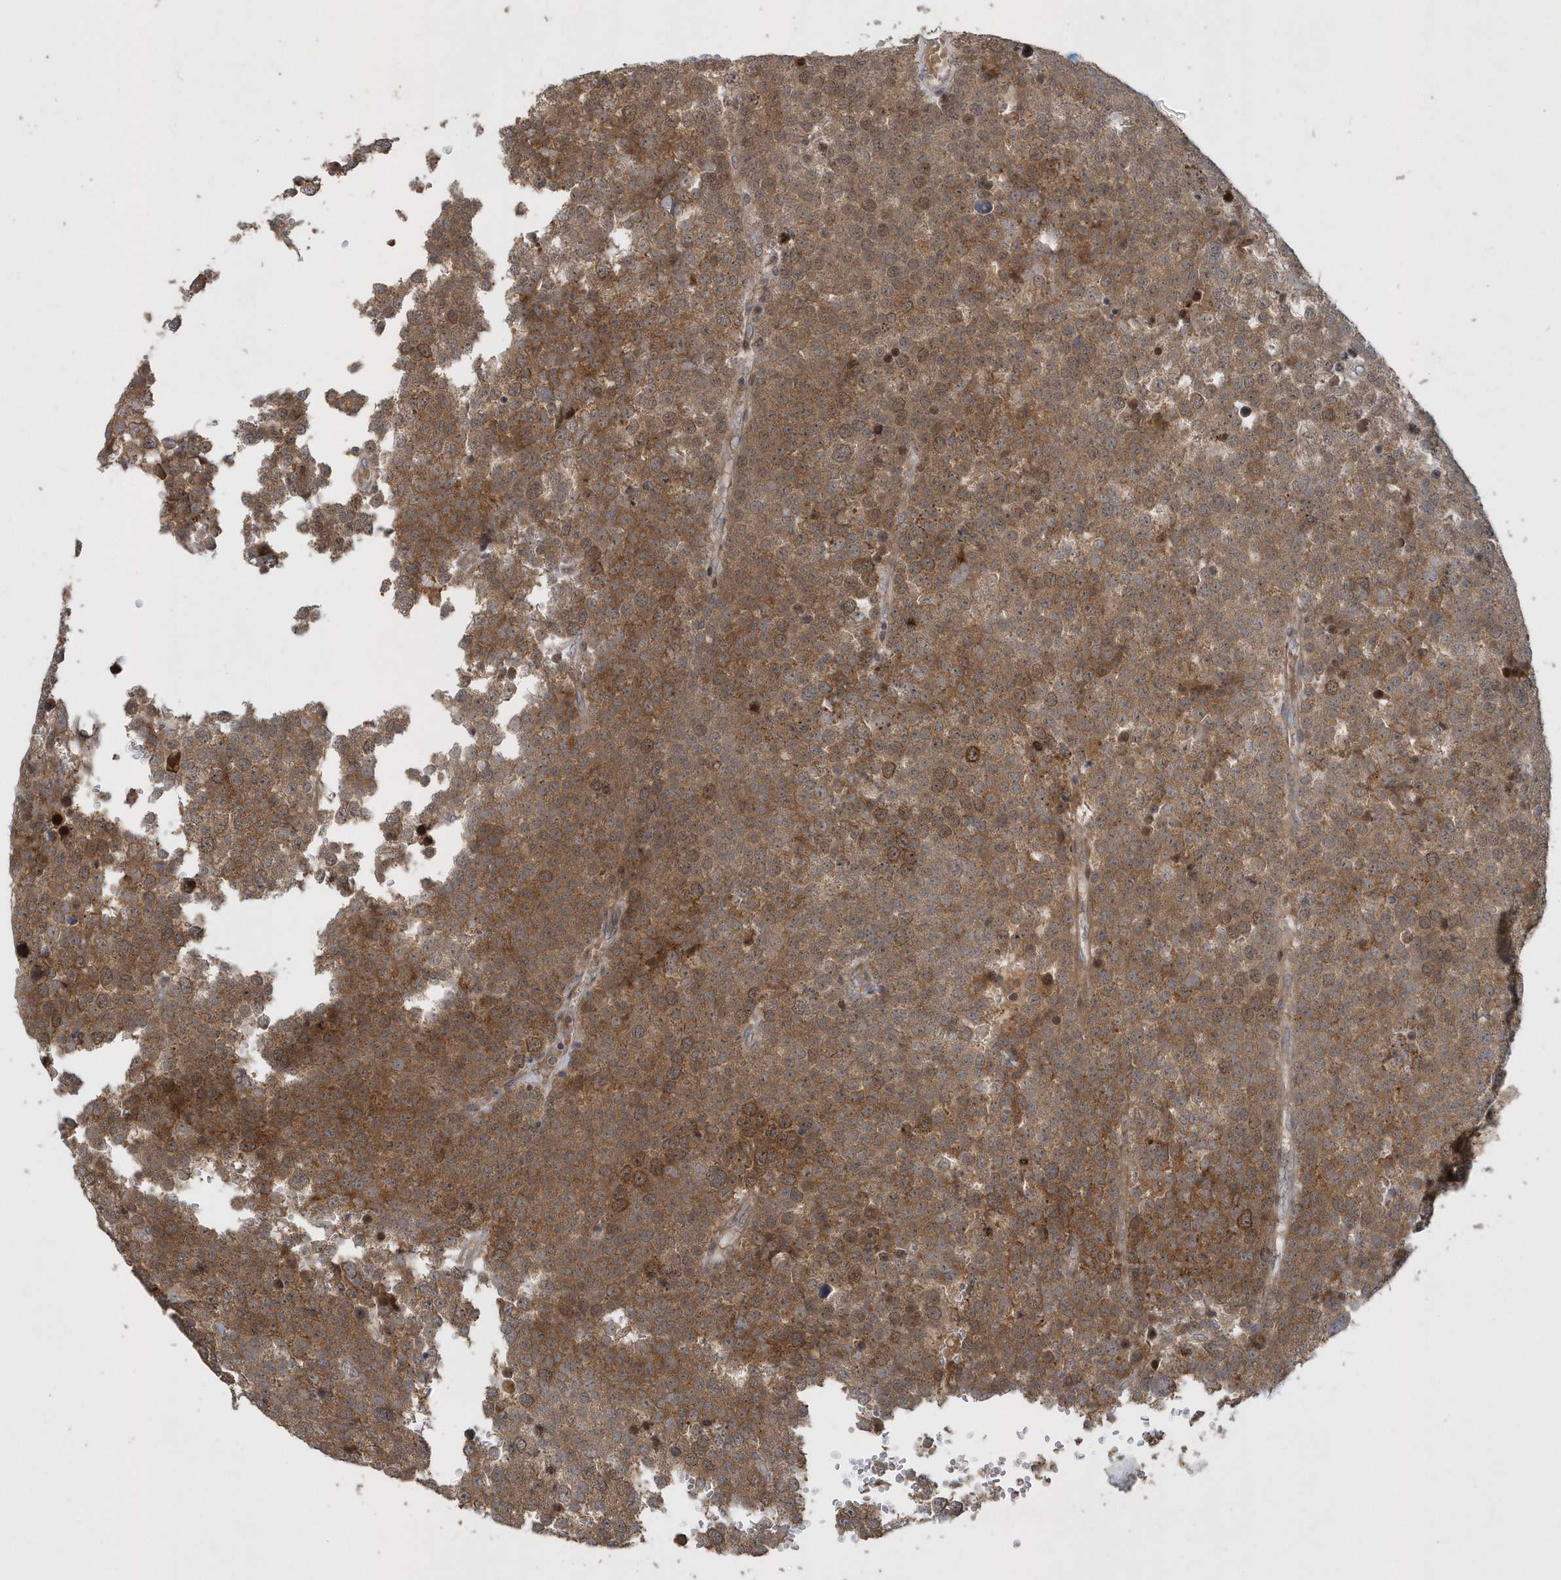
{"staining": {"intensity": "moderate", "quantity": ">75%", "location": "cytoplasmic/membranous,nuclear"}, "tissue": "testis cancer", "cell_type": "Tumor cells", "image_type": "cancer", "snomed": [{"axis": "morphology", "description": "Seminoma, NOS"}, {"axis": "topography", "description": "Testis"}], "caption": "Immunohistochemistry image of neoplastic tissue: human testis cancer (seminoma) stained using immunohistochemistry reveals medium levels of moderate protein expression localized specifically in the cytoplasmic/membranous and nuclear of tumor cells, appearing as a cytoplasmic/membranous and nuclear brown color.", "gene": "TRAIP", "patient": {"sex": "male", "age": 71}}